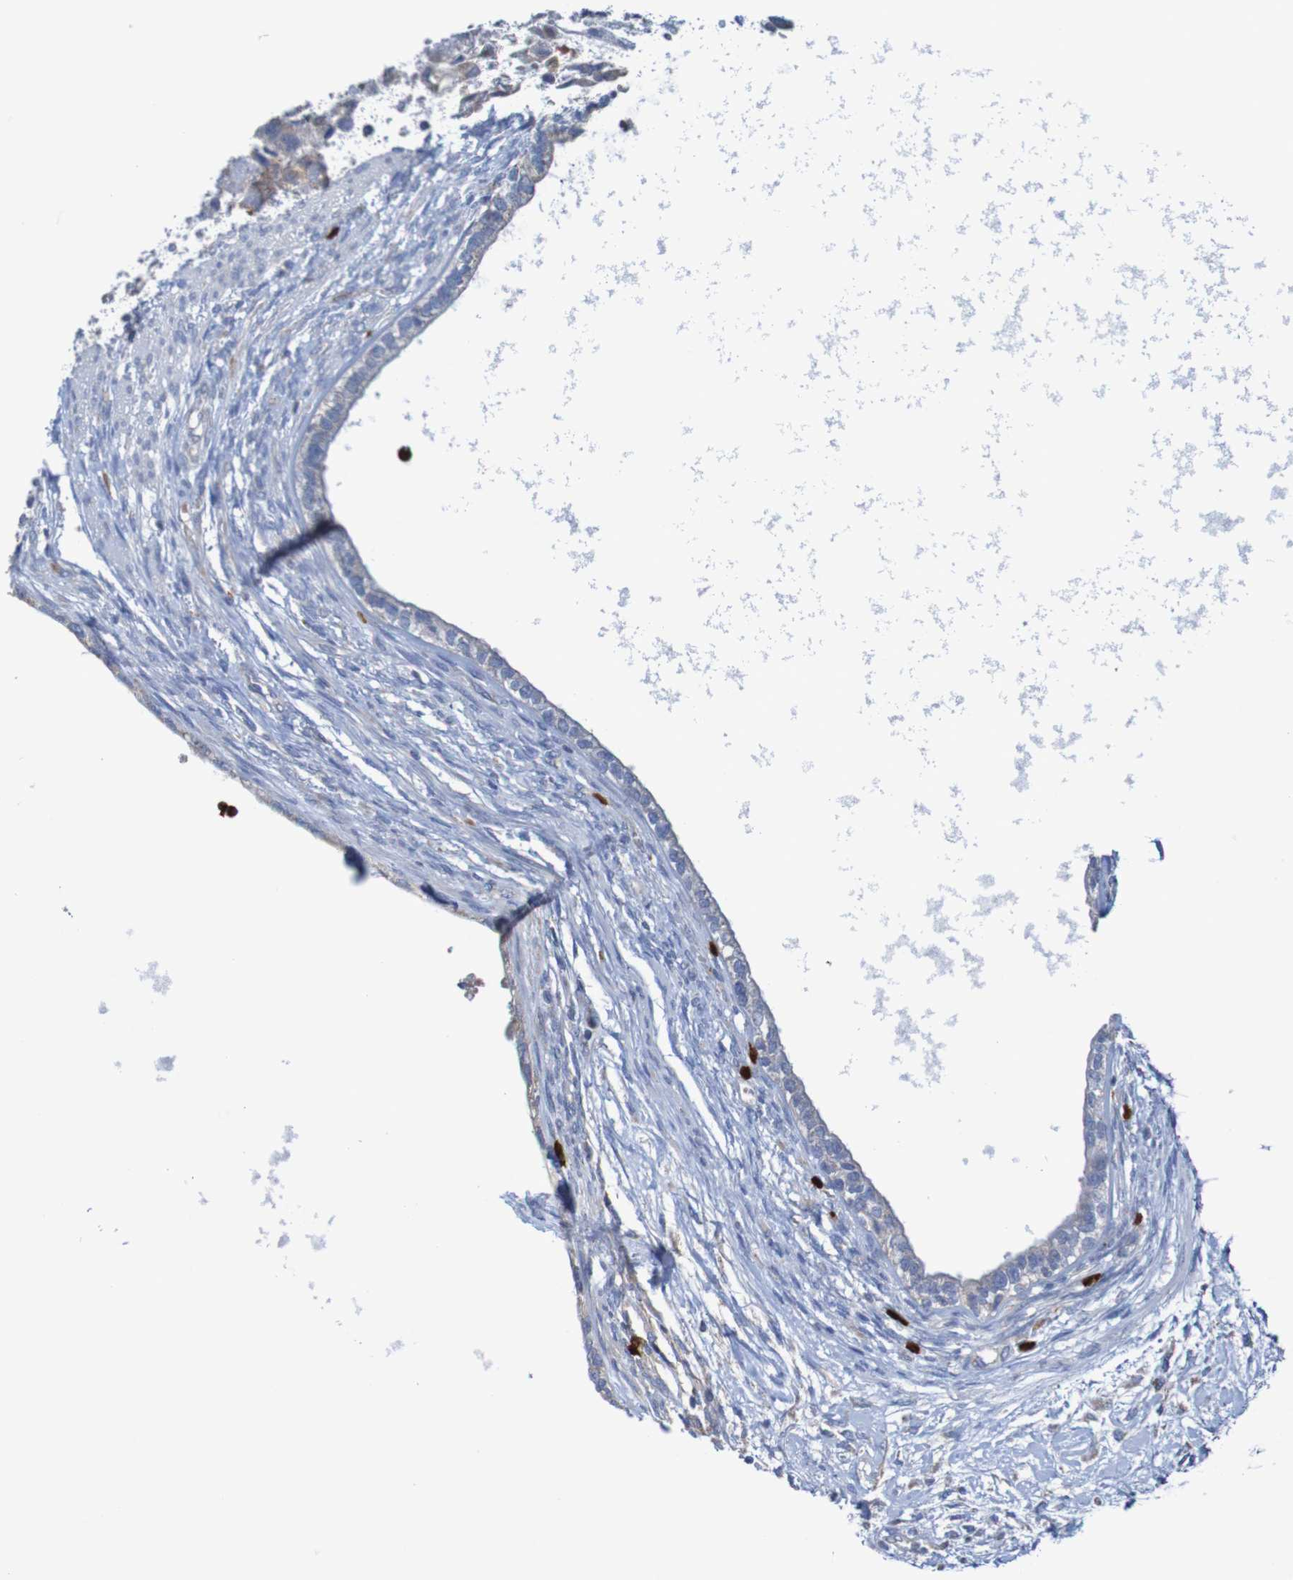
{"staining": {"intensity": "negative", "quantity": "none", "location": "none"}, "tissue": "testis cancer", "cell_type": "Tumor cells", "image_type": "cancer", "snomed": [{"axis": "morphology", "description": "Carcinoma, Embryonal, NOS"}, {"axis": "topography", "description": "Testis"}], "caption": "Immunohistochemistry (IHC) photomicrograph of neoplastic tissue: human embryonal carcinoma (testis) stained with DAB (3,3'-diaminobenzidine) shows no significant protein positivity in tumor cells. (DAB immunohistochemistry (IHC) with hematoxylin counter stain).", "gene": "PARP4", "patient": {"sex": "male", "age": 26}}